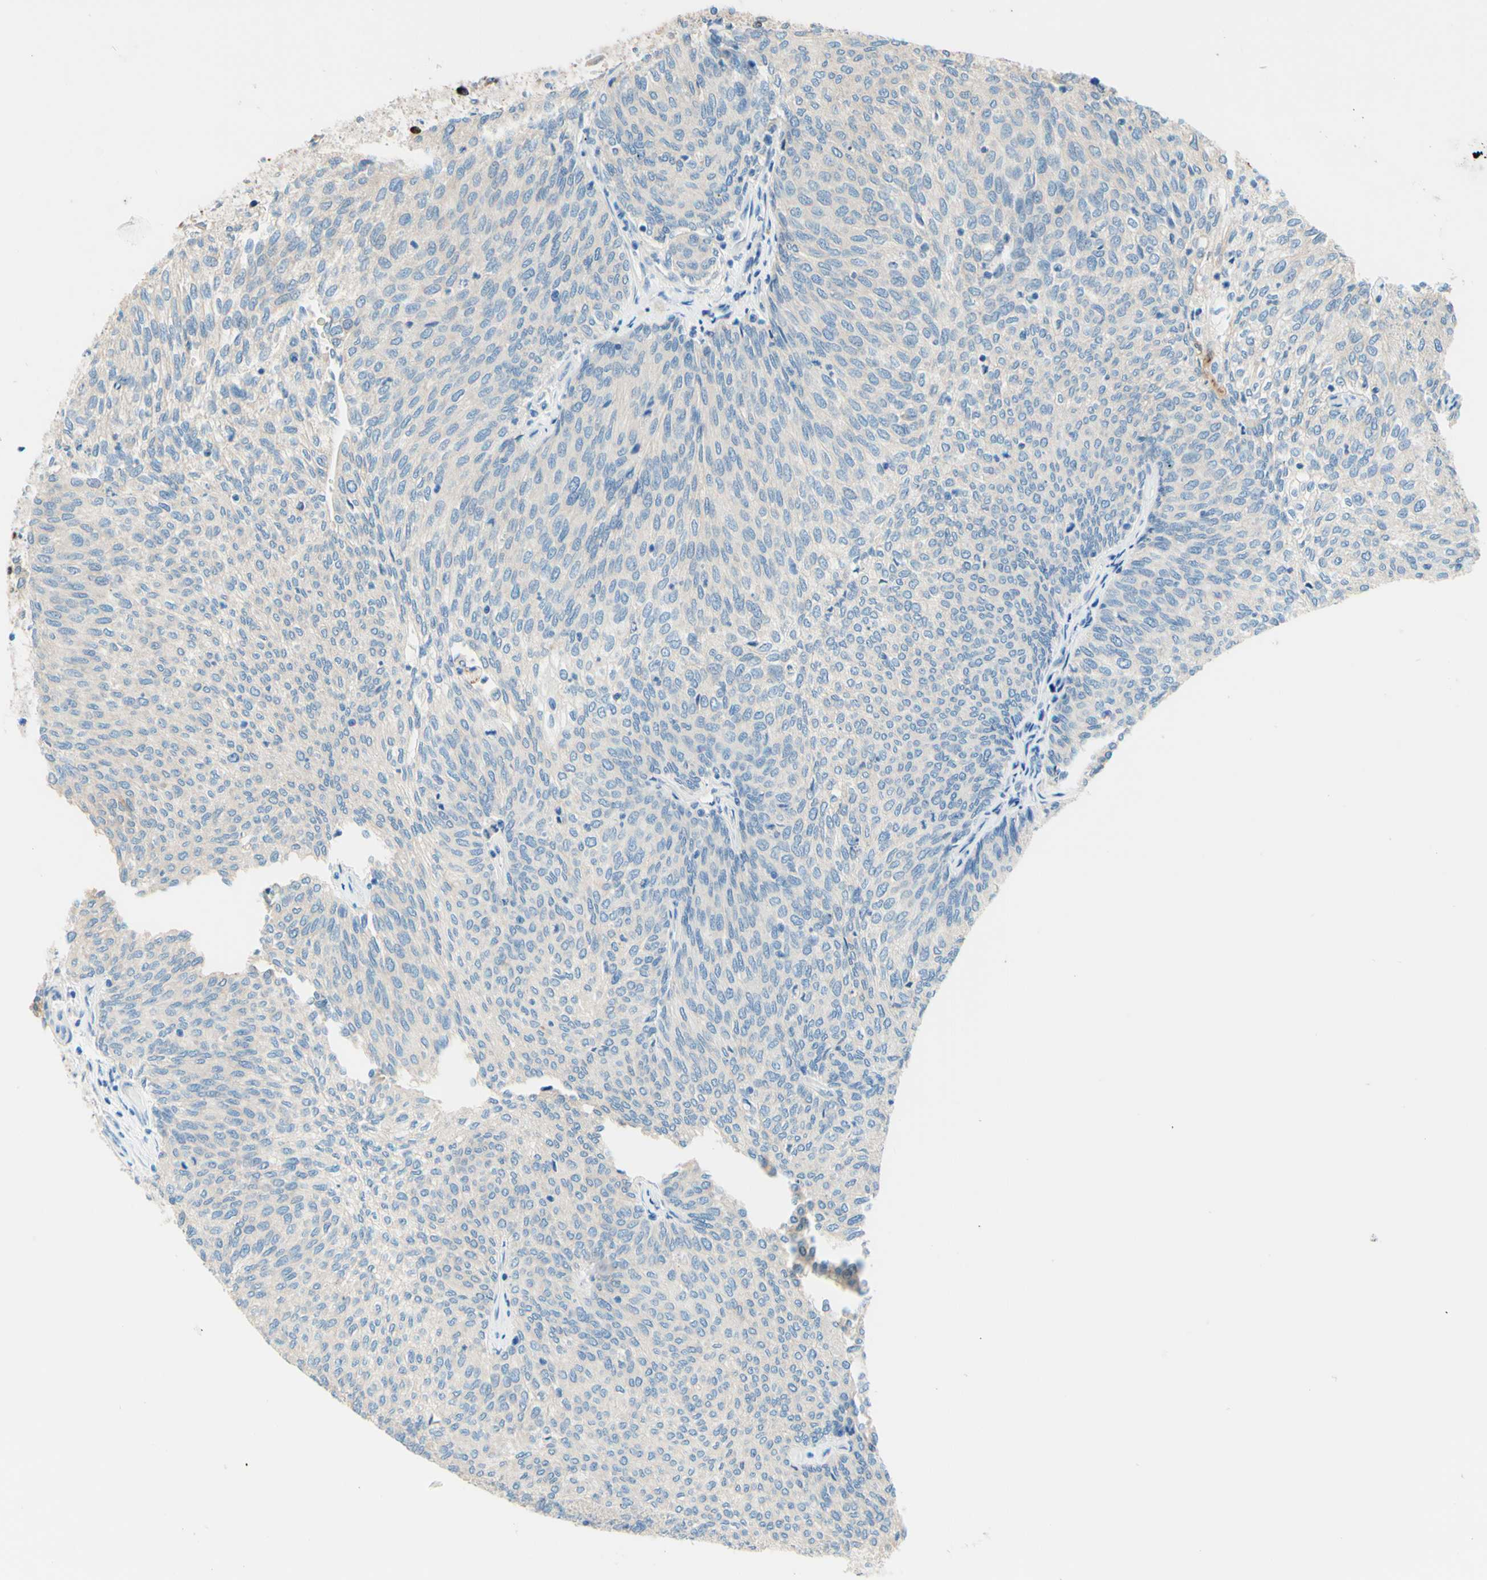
{"staining": {"intensity": "negative", "quantity": "none", "location": "none"}, "tissue": "urothelial cancer", "cell_type": "Tumor cells", "image_type": "cancer", "snomed": [{"axis": "morphology", "description": "Urothelial carcinoma, Low grade"}, {"axis": "topography", "description": "Urinary bladder"}], "caption": "A photomicrograph of human low-grade urothelial carcinoma is negative for staining in tumor cells. (DAB (3,3'-diaminobenzidine) immunohistochemistry with hematoxylin counter stain).", "gene": "PASD1", "patient": {"sex": "female", "age": 79}}